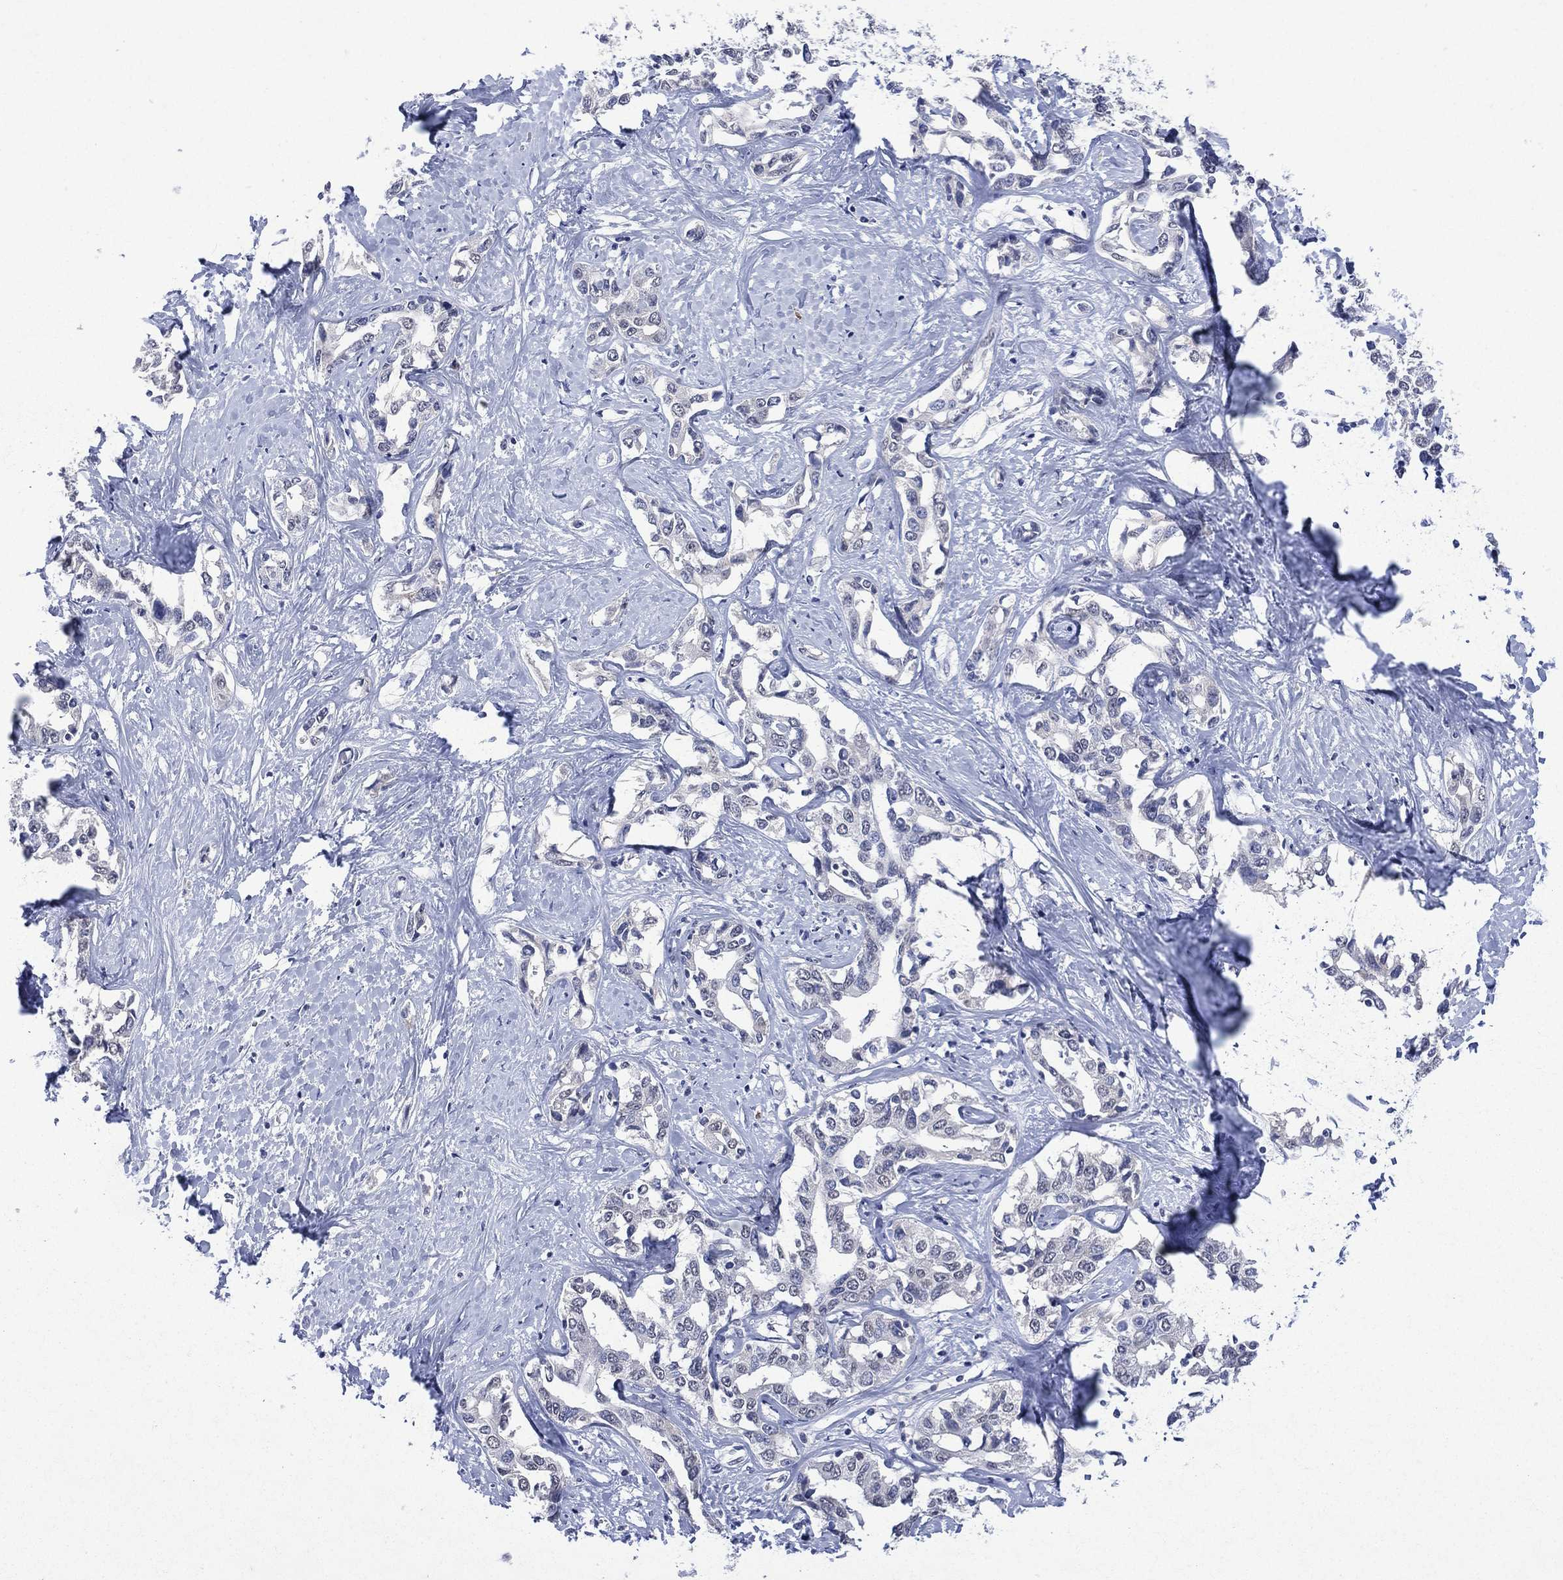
{"staining": {"intensity": "negative", "quantity": "none", "location": "none"}, "tissue": "liver cancer", "cell_type": "Tumor cells", "image_type": "cancer", "snomed": [{"axis": "morphology", "description": "Cholangiocarcinoma"}, {"axis": "topography", "description": "Liver"}], "caption": "This is an immunohistochemistry (IHC) micrograph of human liver cancer. There is no expression in tumor cells.", "gene": "ASB10", "patient": {"sex": "male", "age": 59}}